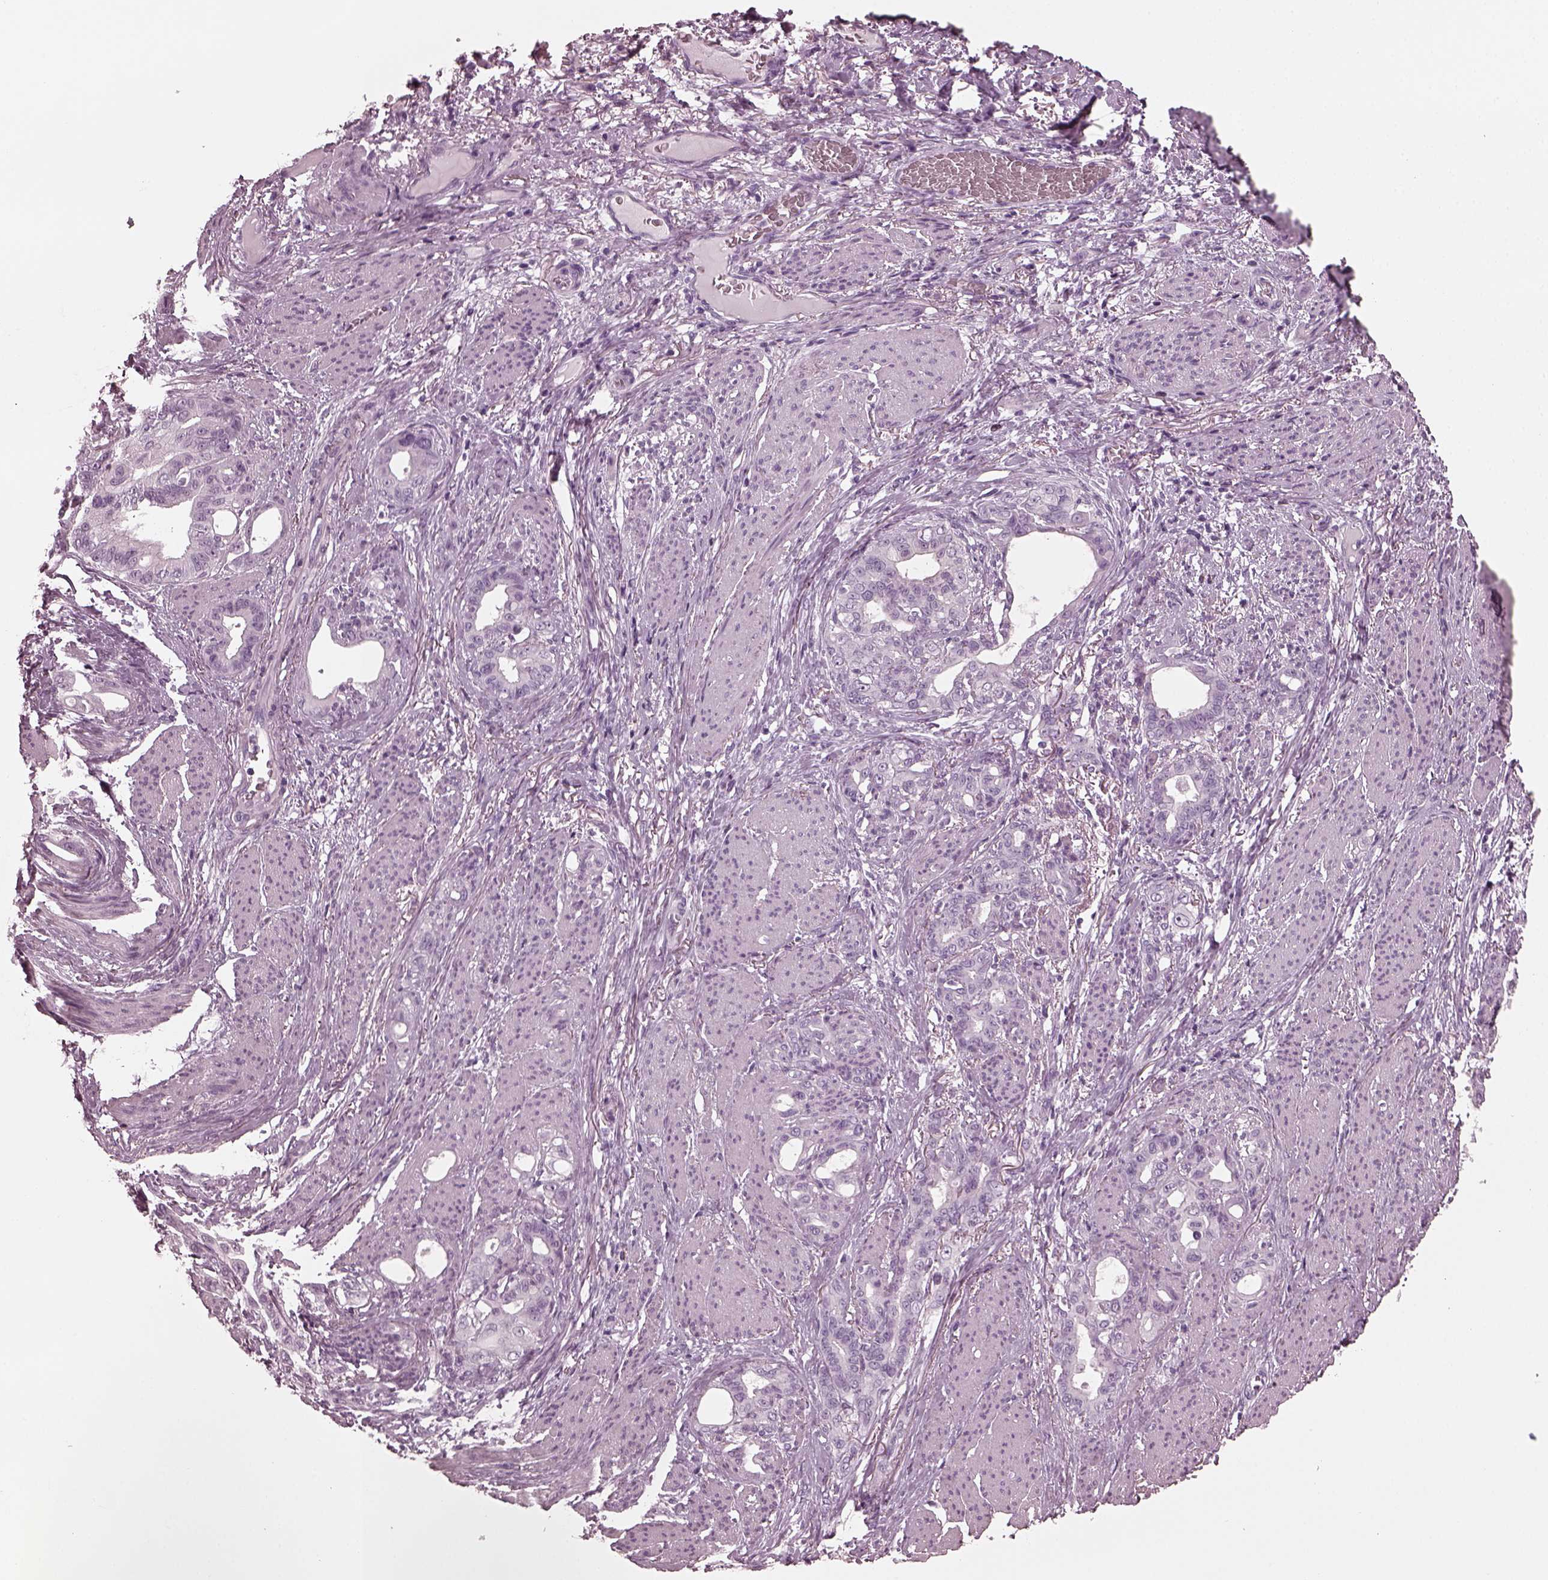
{"staining": {"intensity": "negative", "quantity": "none", "location": "none"}, "tissue": "stomach cancer", "cell_type": "Tumor cells", "image_type": "cancer", "snomed": [{"axis": "morphology", "description": "Normal tissue, NOS"}, {"axis": "morphology", "description": "Adenocarcinoma, NOS"}, {"axis": "topography", "description": "Esophagus"}, {"axis": "topography", "description": "Stomach, upper"}], "caption": "Immunohistochemistry (IHC) photomicrograph of stomach cancer (adenocarcinoma) stained for a protein (brown), which reveals no staining in tumor cells.", "gene": "GRM6", "patient": {"sex": "male", "age": 62}}